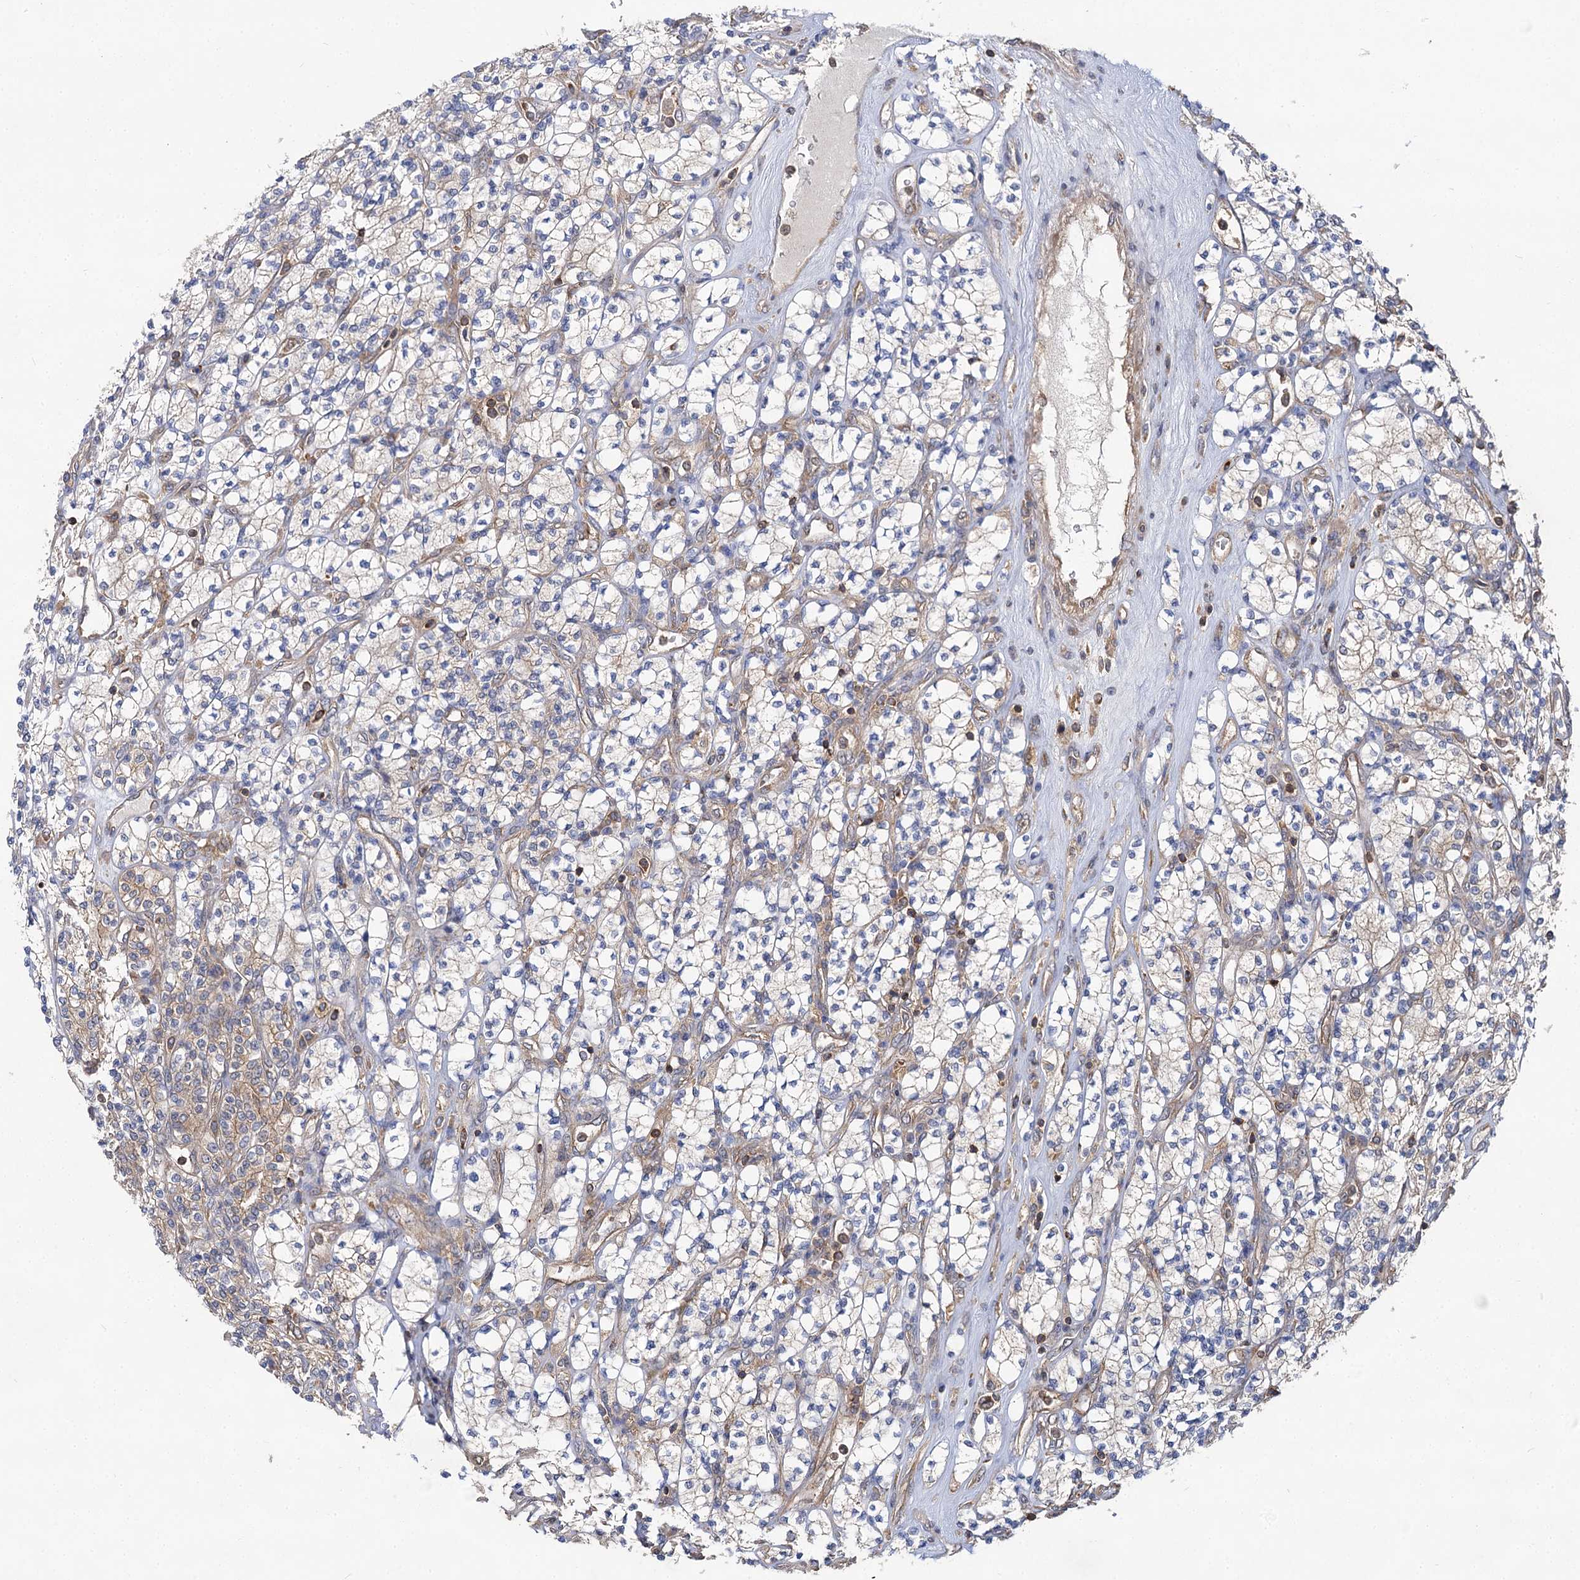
{"staining": {"intensity": "negative", "quantity": "none", "location": "none"}, "tissue": "renal cancer", "cell_type": "Tumor cells", "image_type": "cancer", "snomed": [{"axis": "morphology", "description": "Adenocarcinoma, NOS"}, {"axis": "topography", "description": "Kidney"}], "caption": "Immunohistochemistry image of human renal adenocarcinoma stained for a protein (brown), which exhibits no staining in tumor cells.", "gene": "PACS1", "patient": {"sex": "male", "age": 77}}